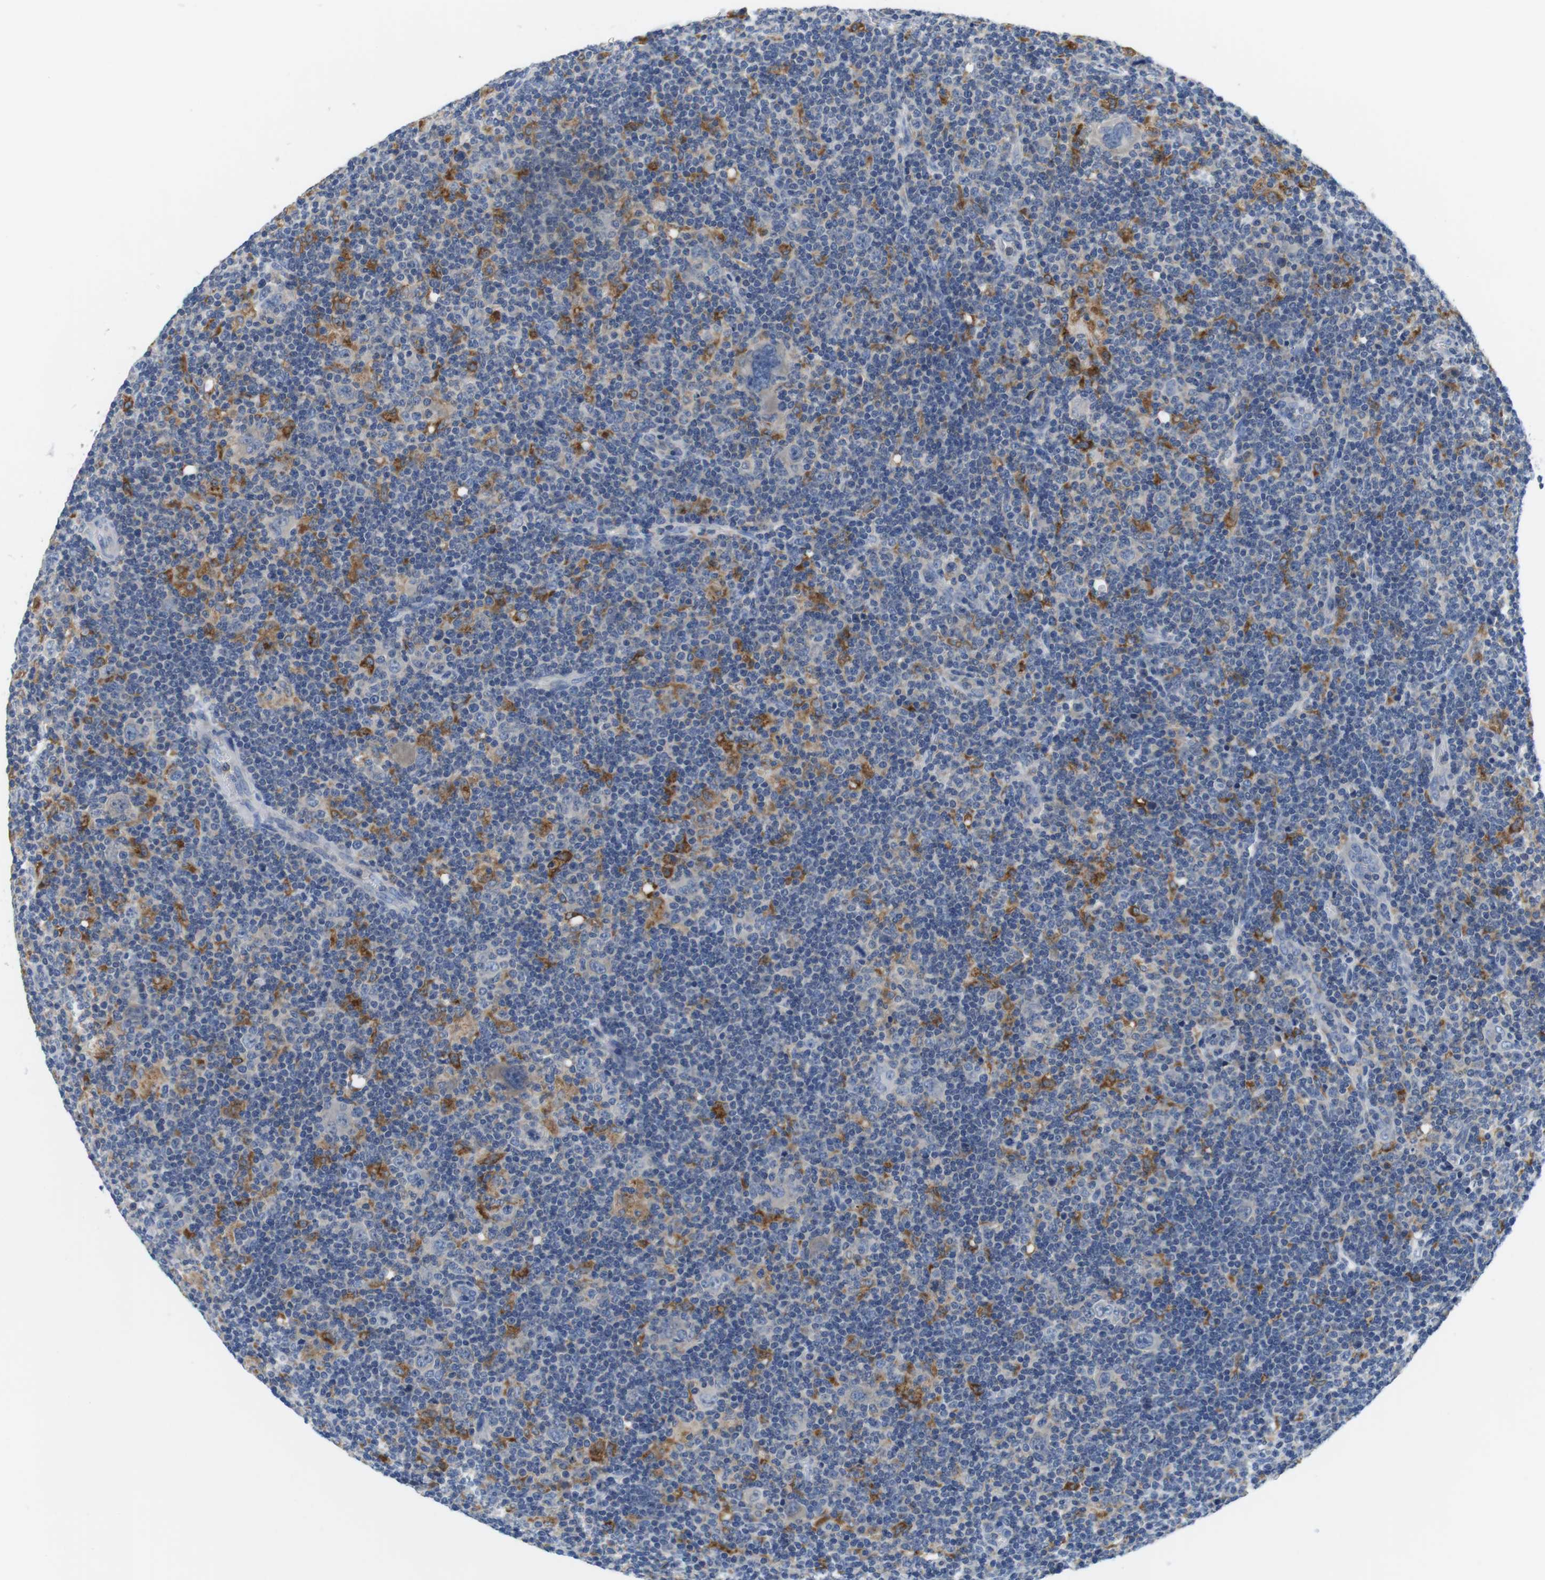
{"staining": {"intensity": "negative", "quantity": "none", "location": "none"}, "tissue": "lymphoma", "cell_type": "Tumor cells", "image_type": "cancer", "snomed": [{"axis": "morphology", "description": "Hodgkin's disease, NOS"}, {"axis": "topography", "description": "Lymph node"}], "caption": "This photomicrograph is of Hodgkin's disease stained with immunohistochemistry to label a protein in brown with the nuclei are counter-stained blue. There is no positivity in tumor cells.", "gene": "CNGA2", "patient": {"sex": "female", "age": 57}}